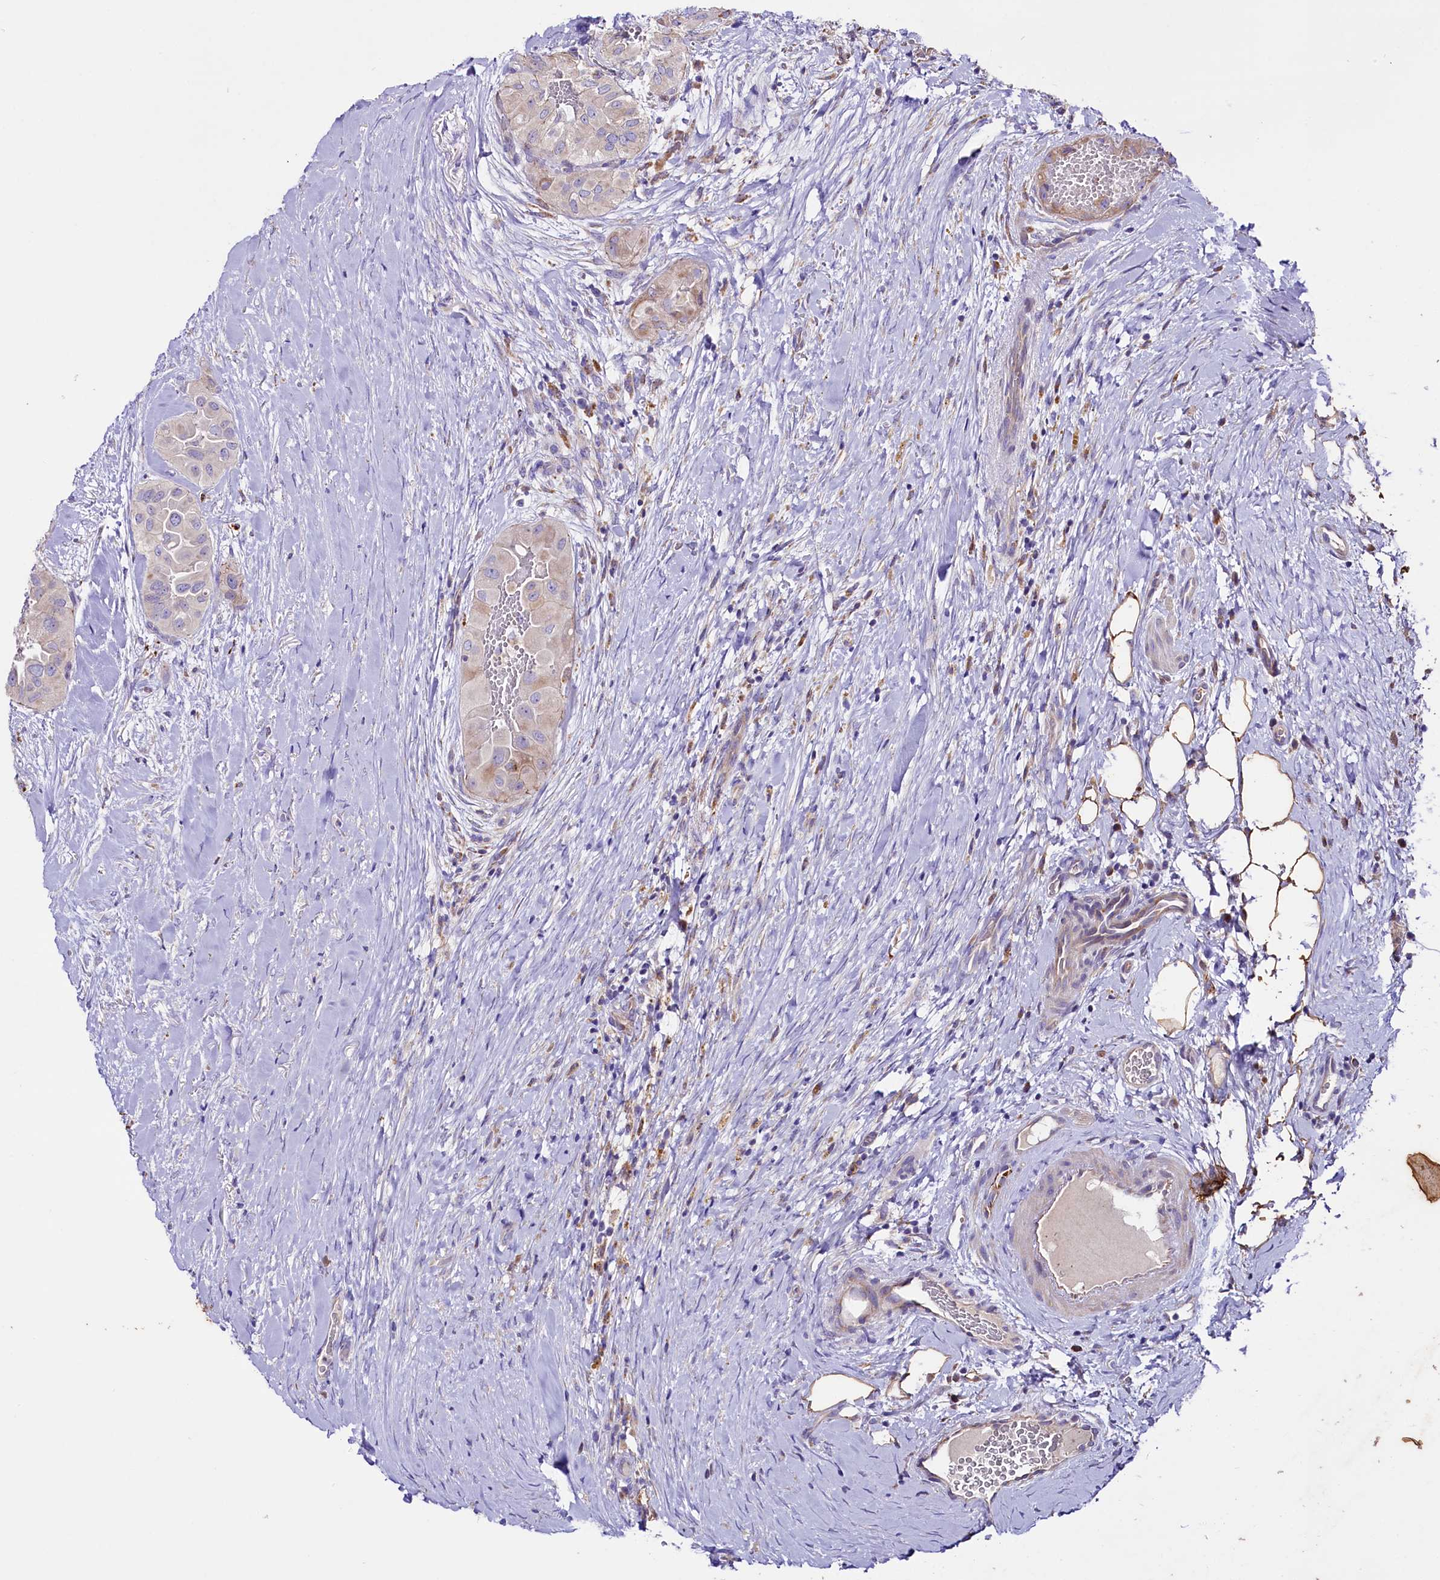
{"staining": {"intensity": "moderate", "quantity": "25%-75%", "location": "cytoplasmic/membranous"}, "tissue": "thyroid cancer", "cell_type": "Tumor cells", "image_type": "cancer", "snomed": [{"axis": "morphology", "description": "Papillary adenocarcinoma, NOS"}, {"axis": "topography", "description": "Thyroid gland"}], "caption": "A brown stain highlights moderate cytoplasmic/membranous staining of a protein in papillary adenocarcinoma (thyroid) tumor cells. Immunohistochemistry stains the protein in brown and the nuclei are stained blue.", "gene": "SACM1L", "patient": {"sex": "female", "age": 59}}